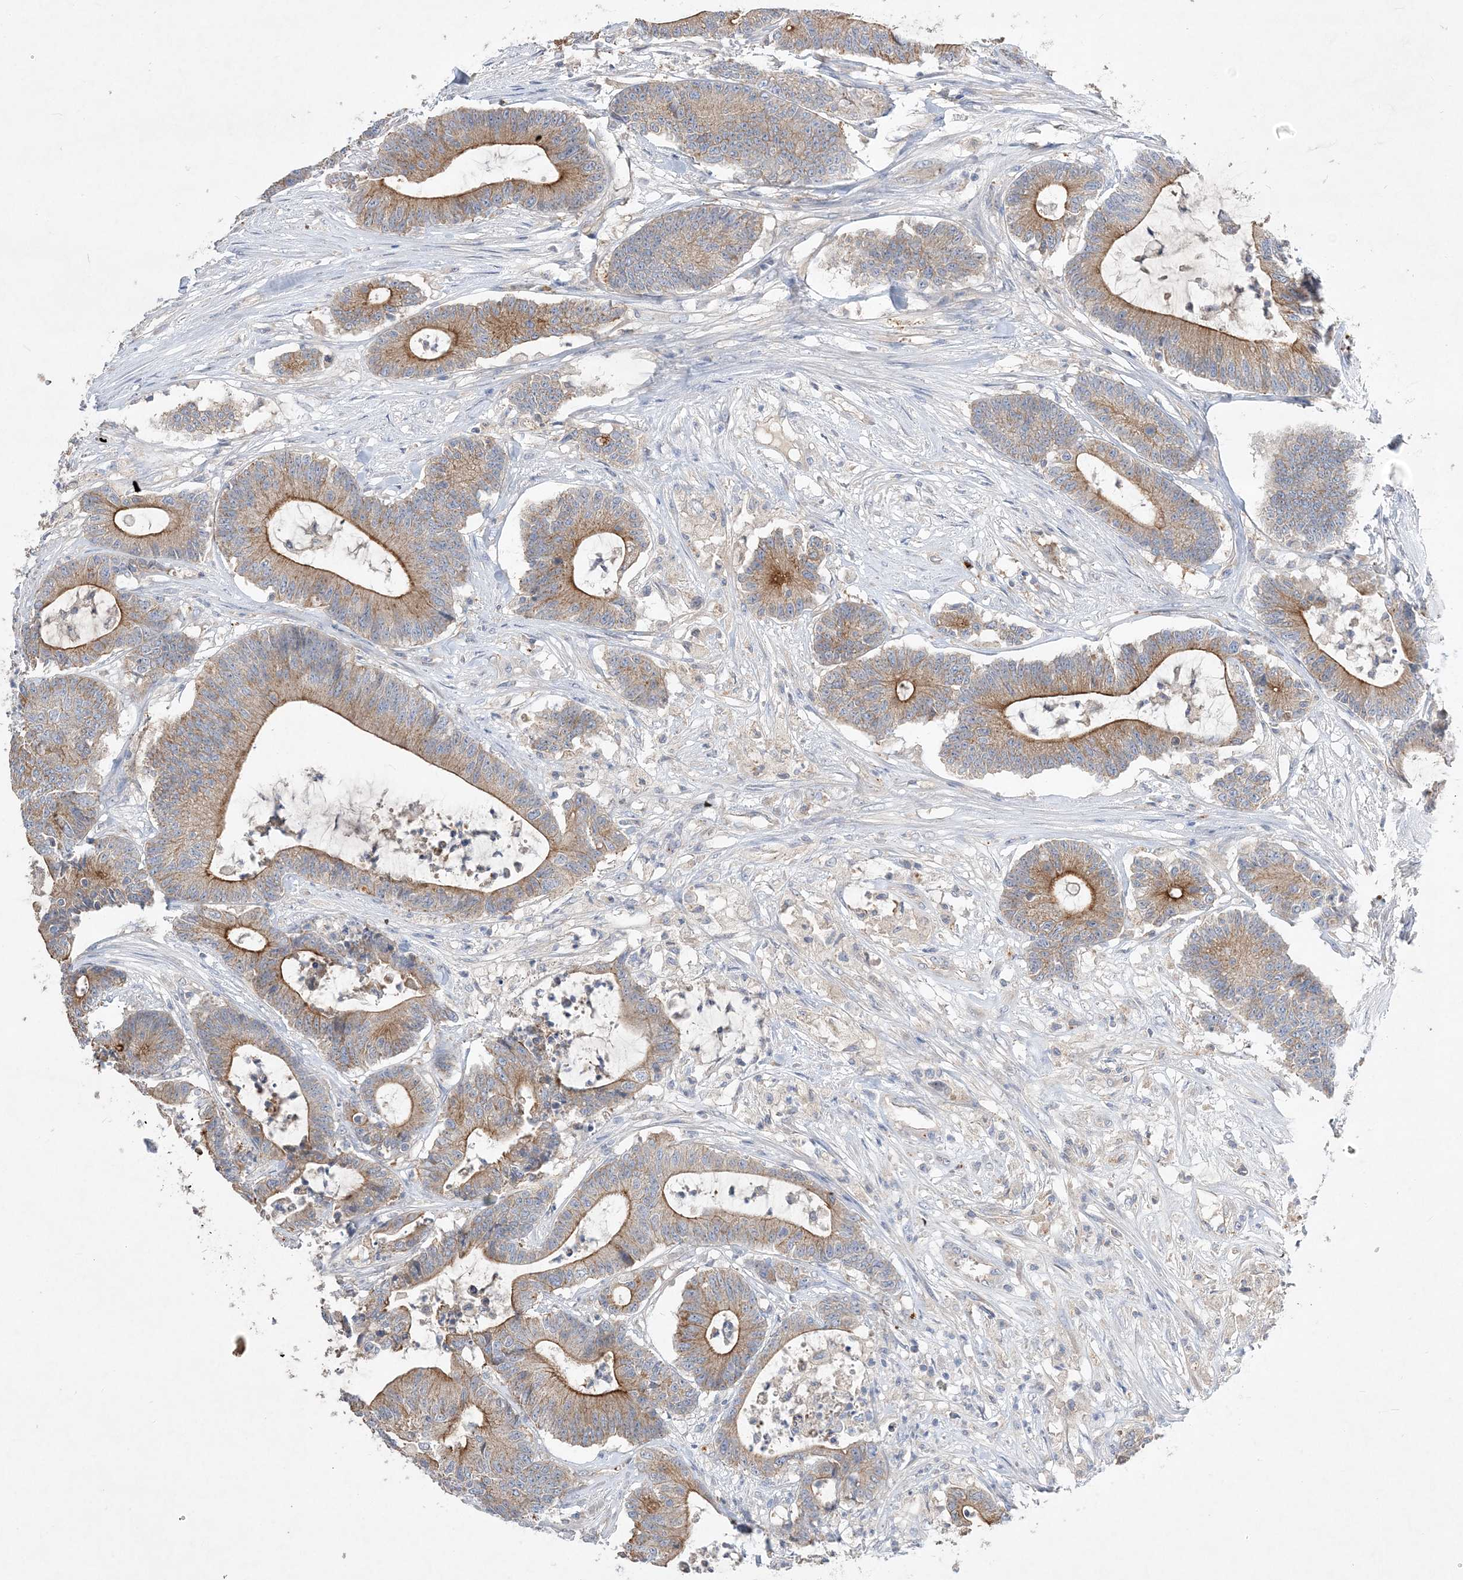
{"staining": {"intensity": "moderate", "quantity": ">75%", "location": "cytoplasmic/membranous"}, "tissue": "colorectal cancer", "cell_type": "Tumor cells", "image_type": "cancer", "snomed": [{"axis": "morphology", "description": "Adenocarcinoma, NOS"}, {"axis": "topography", "description": "Colon"}], "caption": "Moderate cytoplasmic/membranous protein staining is appreciated in about >75% of tumor cells in adenocarcinoma (colorectal).", "gene": "ADCK2", "patient": {"sex": "female", "age": 84}}